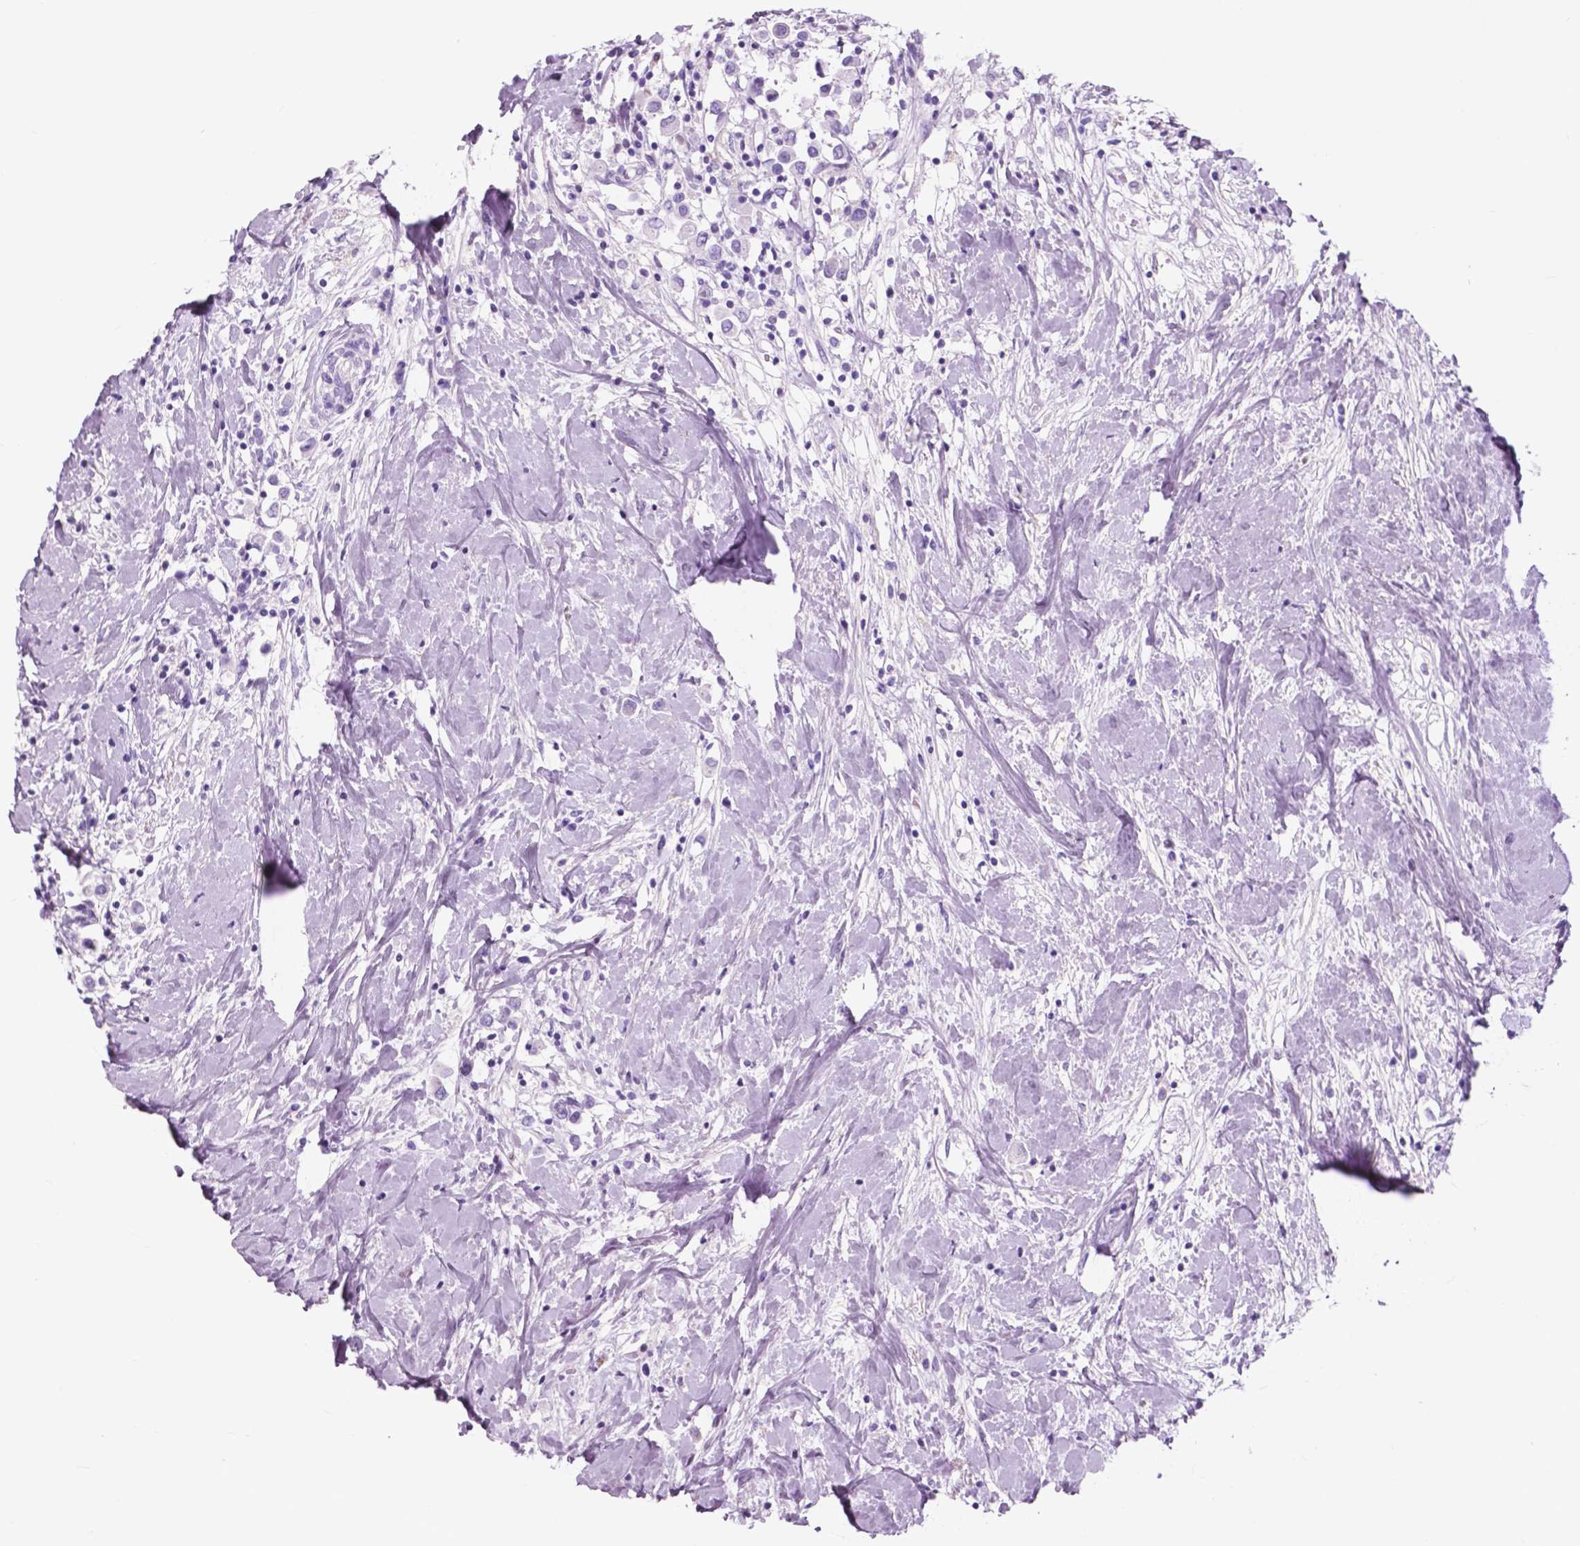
{"staining": {"intensity": "negative", "quantity": "none", "location": "none"}, "tissue": "breast cancer", "cell_type": "Tumor cells", "image_type": "cancer", "snomed": [{"axis": "morphology", "description": "Duct carcinoma"}, {"axis": "topography", "description": "Breast"}], "caption": "Breast cancer was stained to show a protein in brown. There is no significant staining in tumor cells. Brightfield microscopy of immunohistochemistry stained with DAB (3,3'-diaminobenzidine) (brown) and hematoxylin (blue), captured at high magnification.", "gene": "FXYD2", "patient": {"sex": "female", "age": 61}}